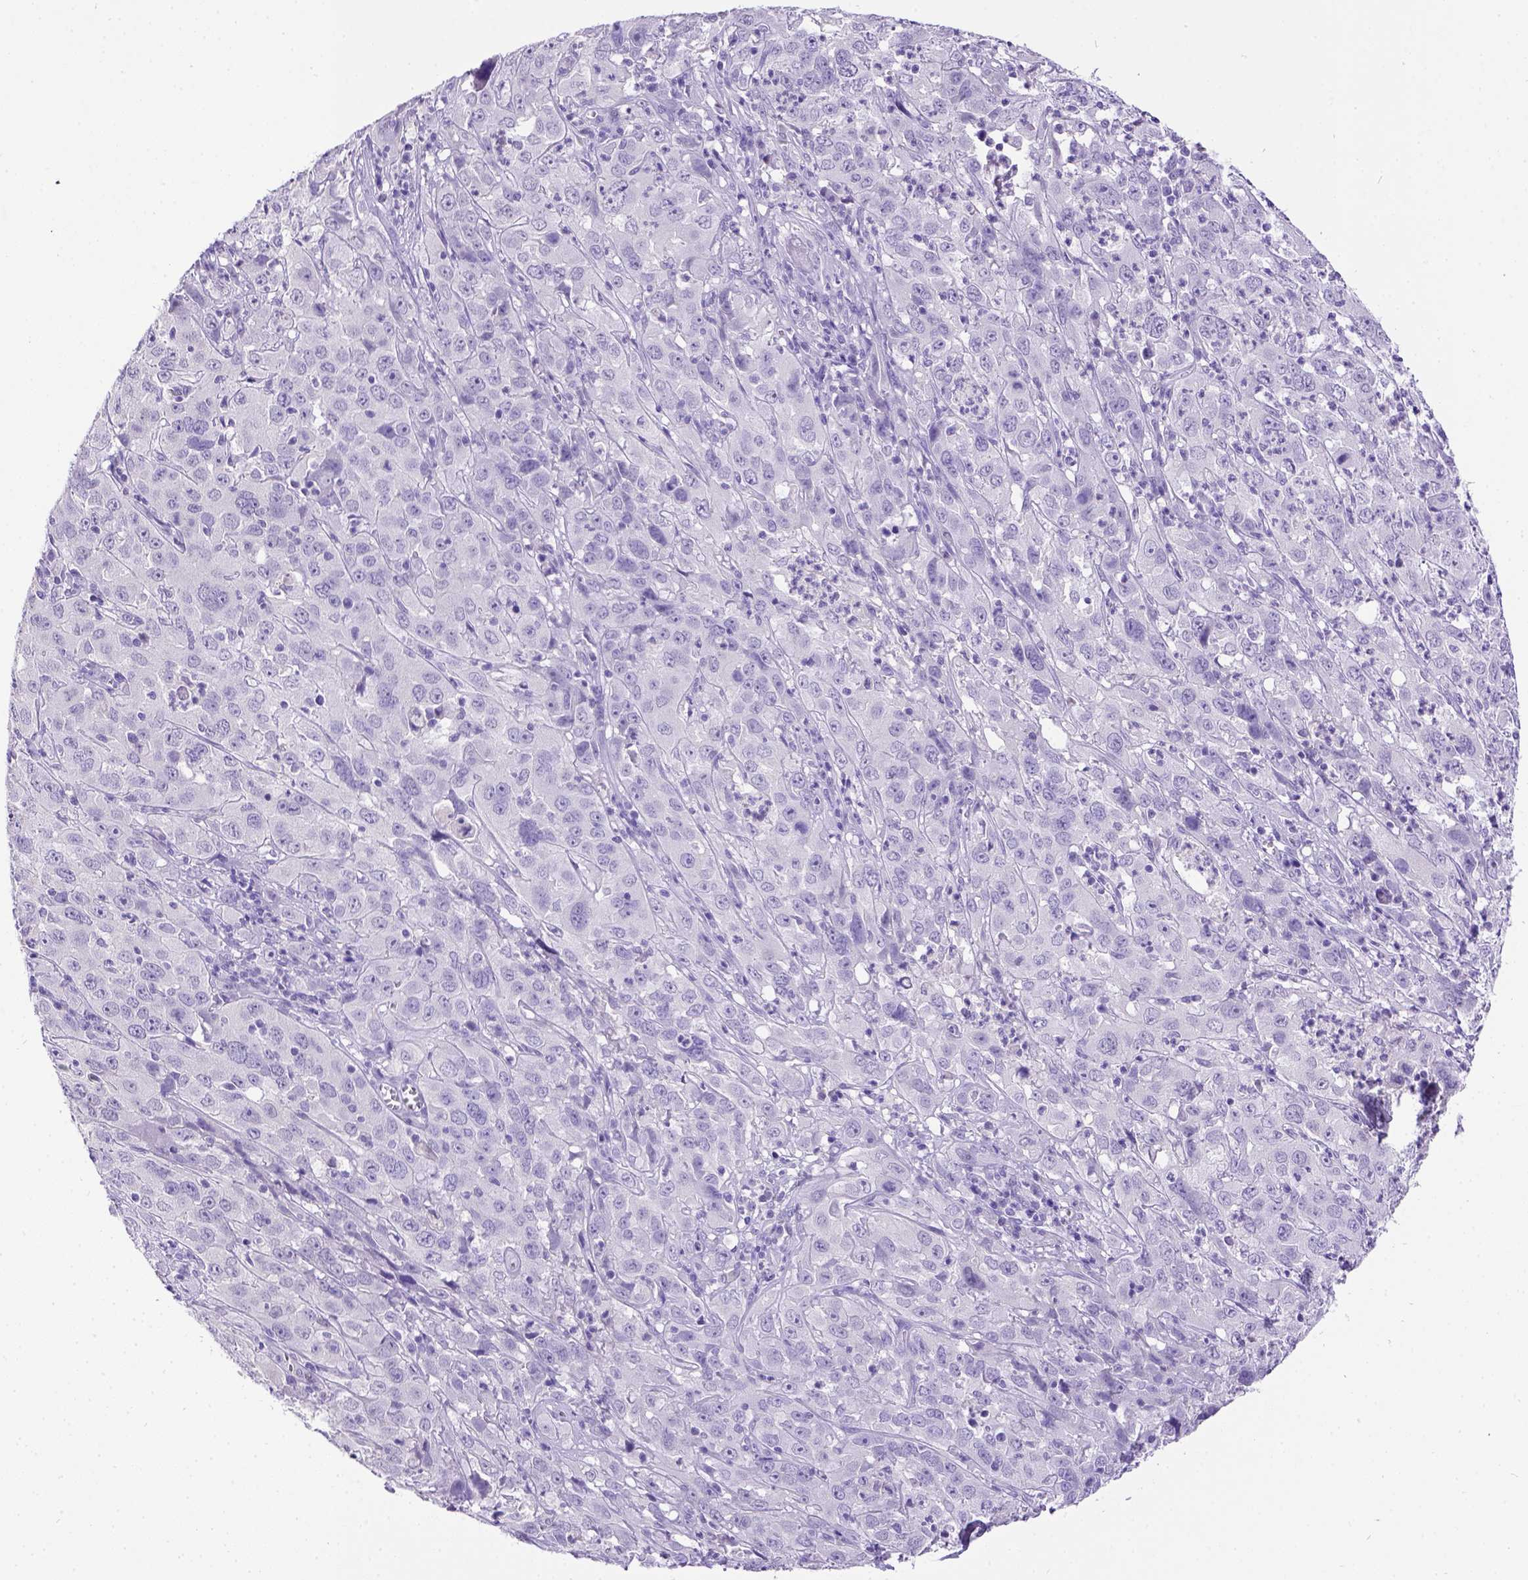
{"staining": {"intensity": "negative", "quantity": "none", "location": "none"}, "tissue": "cervical cancer", "cell_type": "Tumor cells", "image_type": "cancer", "snomed": [{"axis": "morphology", "description": "Squamous cell carcinoma, NOS"}, {"axis": "topography", "description": "Cervix"}], "caption": "IHC histopathology image of cervical cancer stained for a protein (brown), which reveals no positivity in tumor cells.", "gene": "ESR1", "patient": {"sex": "female", "age": 32}}